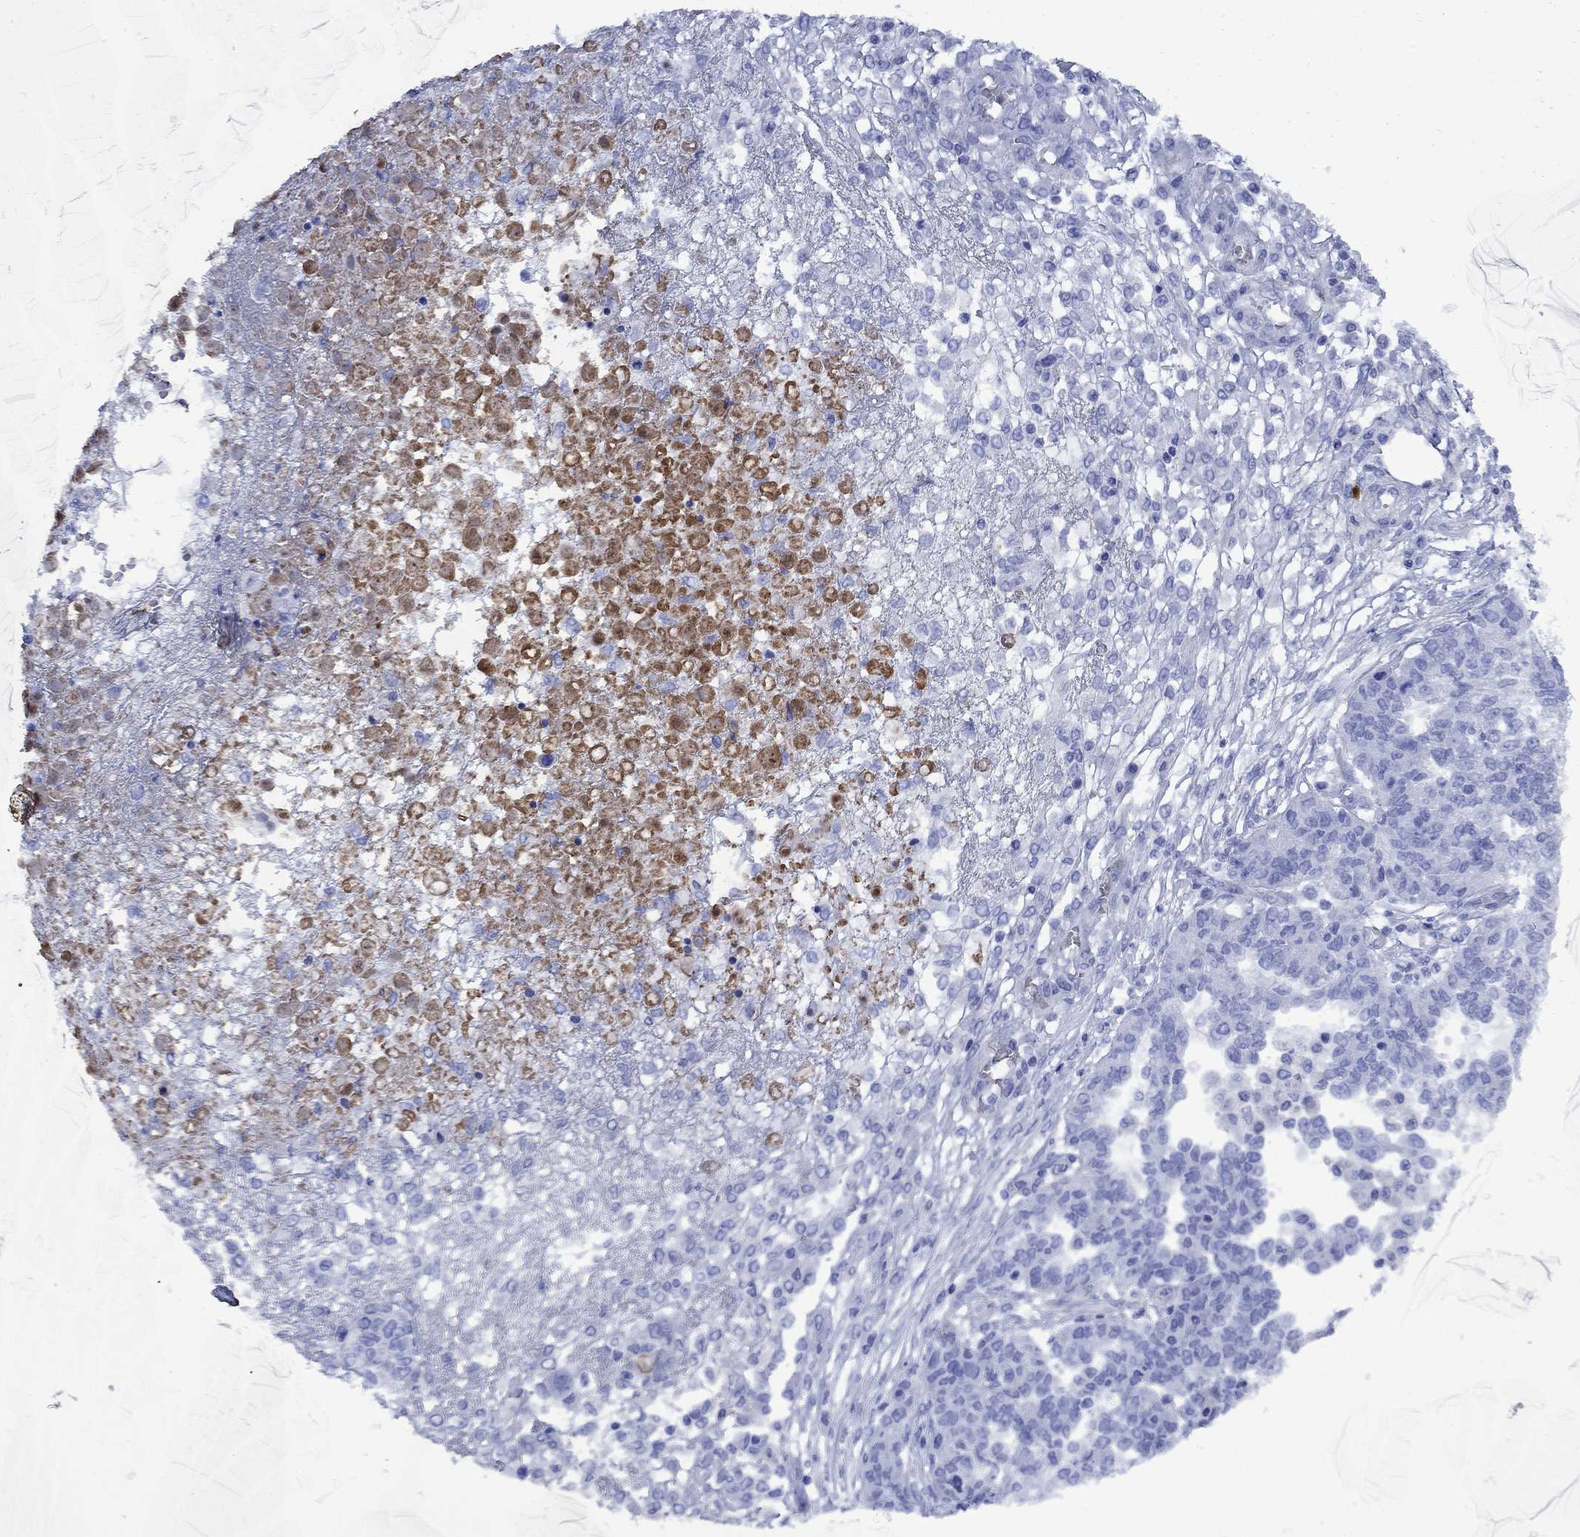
{"staining": {"intensity": "negative", "quantity": "none", "location": "none"}, "tissue": "ovarian cancer", "cell_type": "Tumor cells", "image_type": "cancer", "snomed": [{"axis": "morphology", "description": "Cystadenocarcinoma, serous, NOS"}, {"axis": "topography", "description": "Ovary"}], "caption": "IHC of ovarian serous cystadenocarcinoma shows no positivity in tumor cells.", "gene": "VTN", "patient": {"sex": "female", "age": 67}}